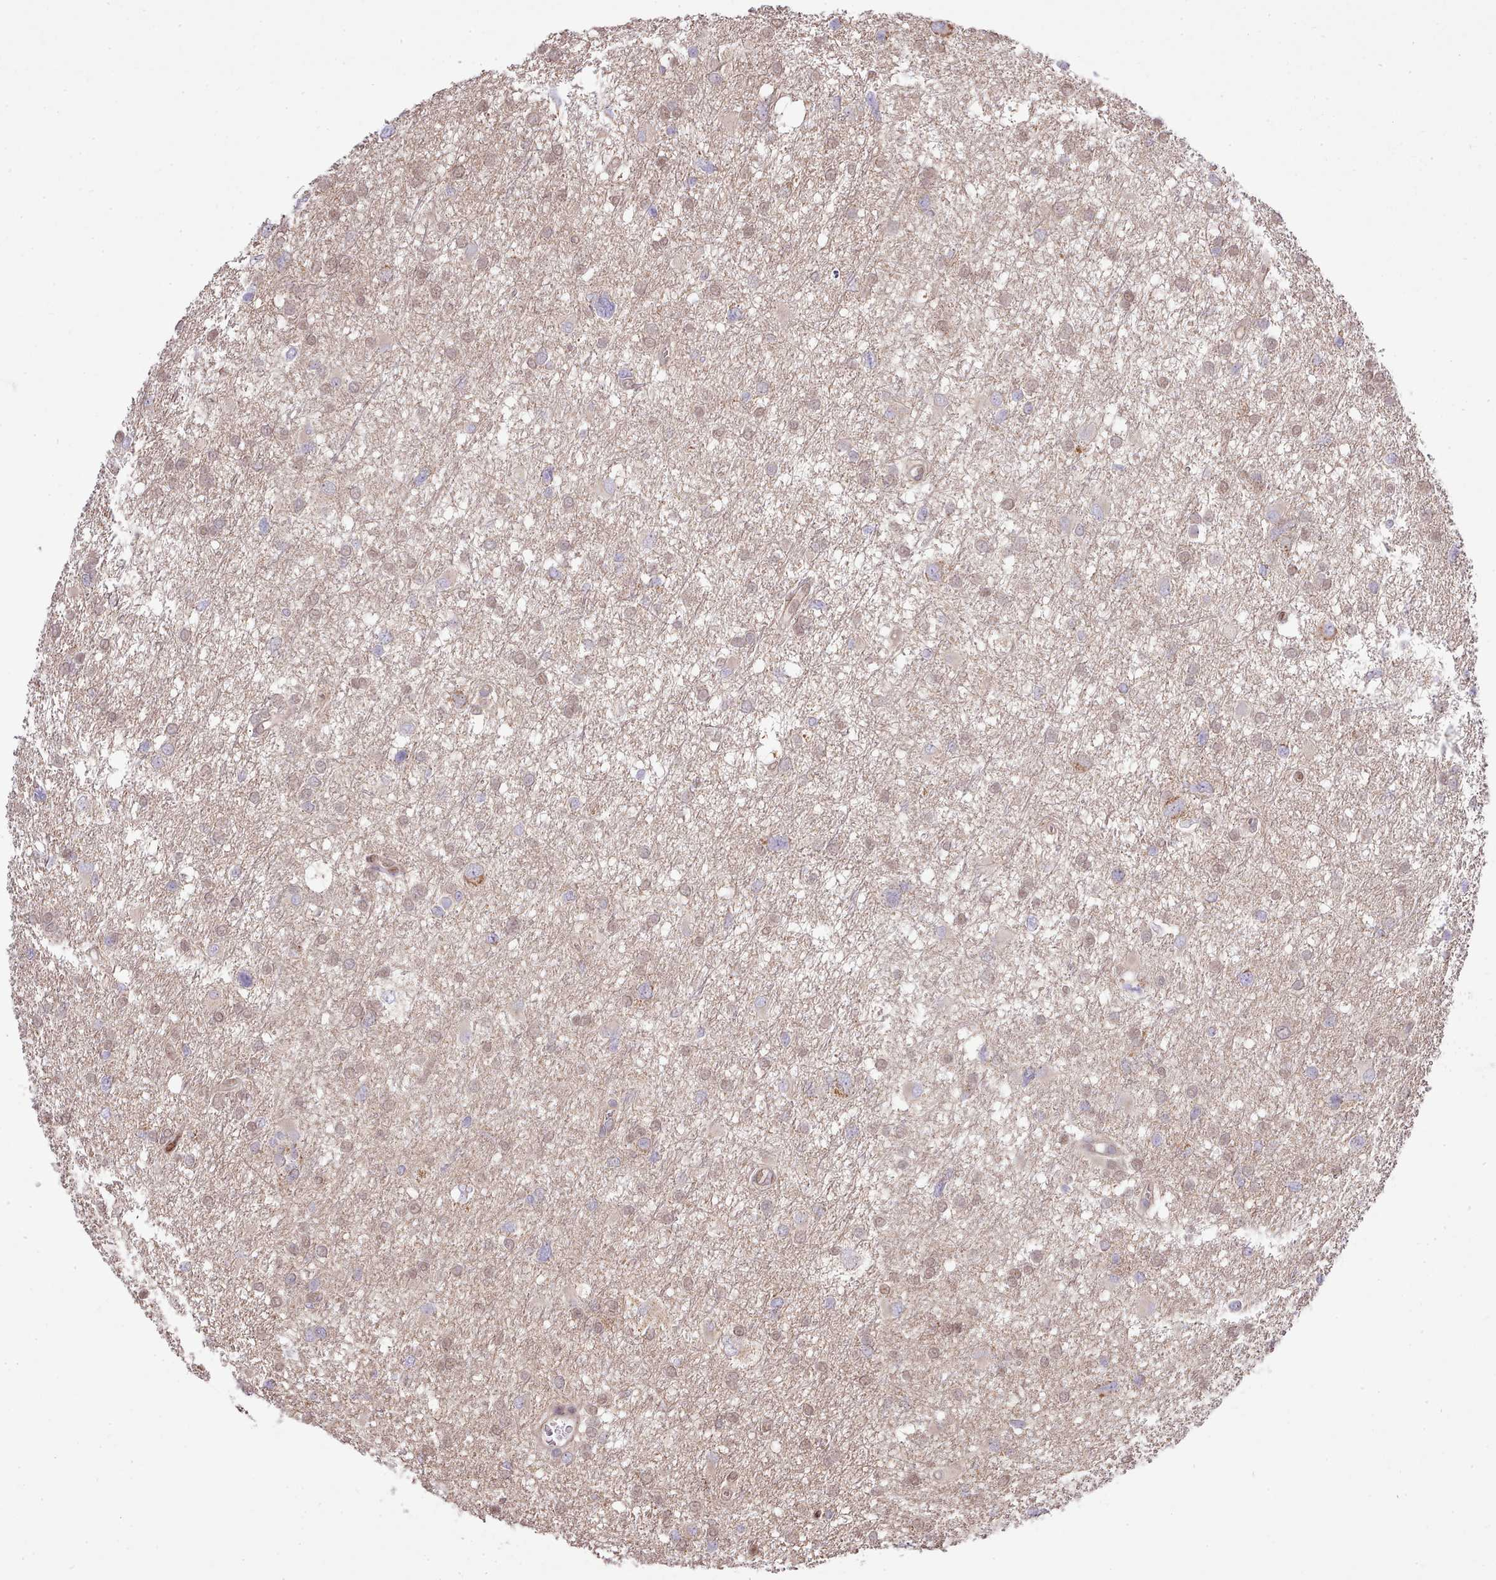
{"staining": {"intensity": "weak", "quantity": "25%-75%", "location": "cytoplasmic/membranous,nuclear"}, "tissue": "glioma", "cell_type": "Tumor cells", "image_type": "cancer", "snomed": [{"axis": "morphology", "description": "Glioma, malignant, High grade"}, {"axis": "topography", "description": "Brain"}], "caption": "A histopathology image of glioma stained for a protein demonstrates weak cytoplasmic/membranous and nuclear brown staining in tumor cells. The protein is stained brown, and the nuclei are stained in blue (DAB IHC with brightfield microscopy, high magnification).", "gene": "ARL2BP", "patient": {"sex": "male", "age": 61}}